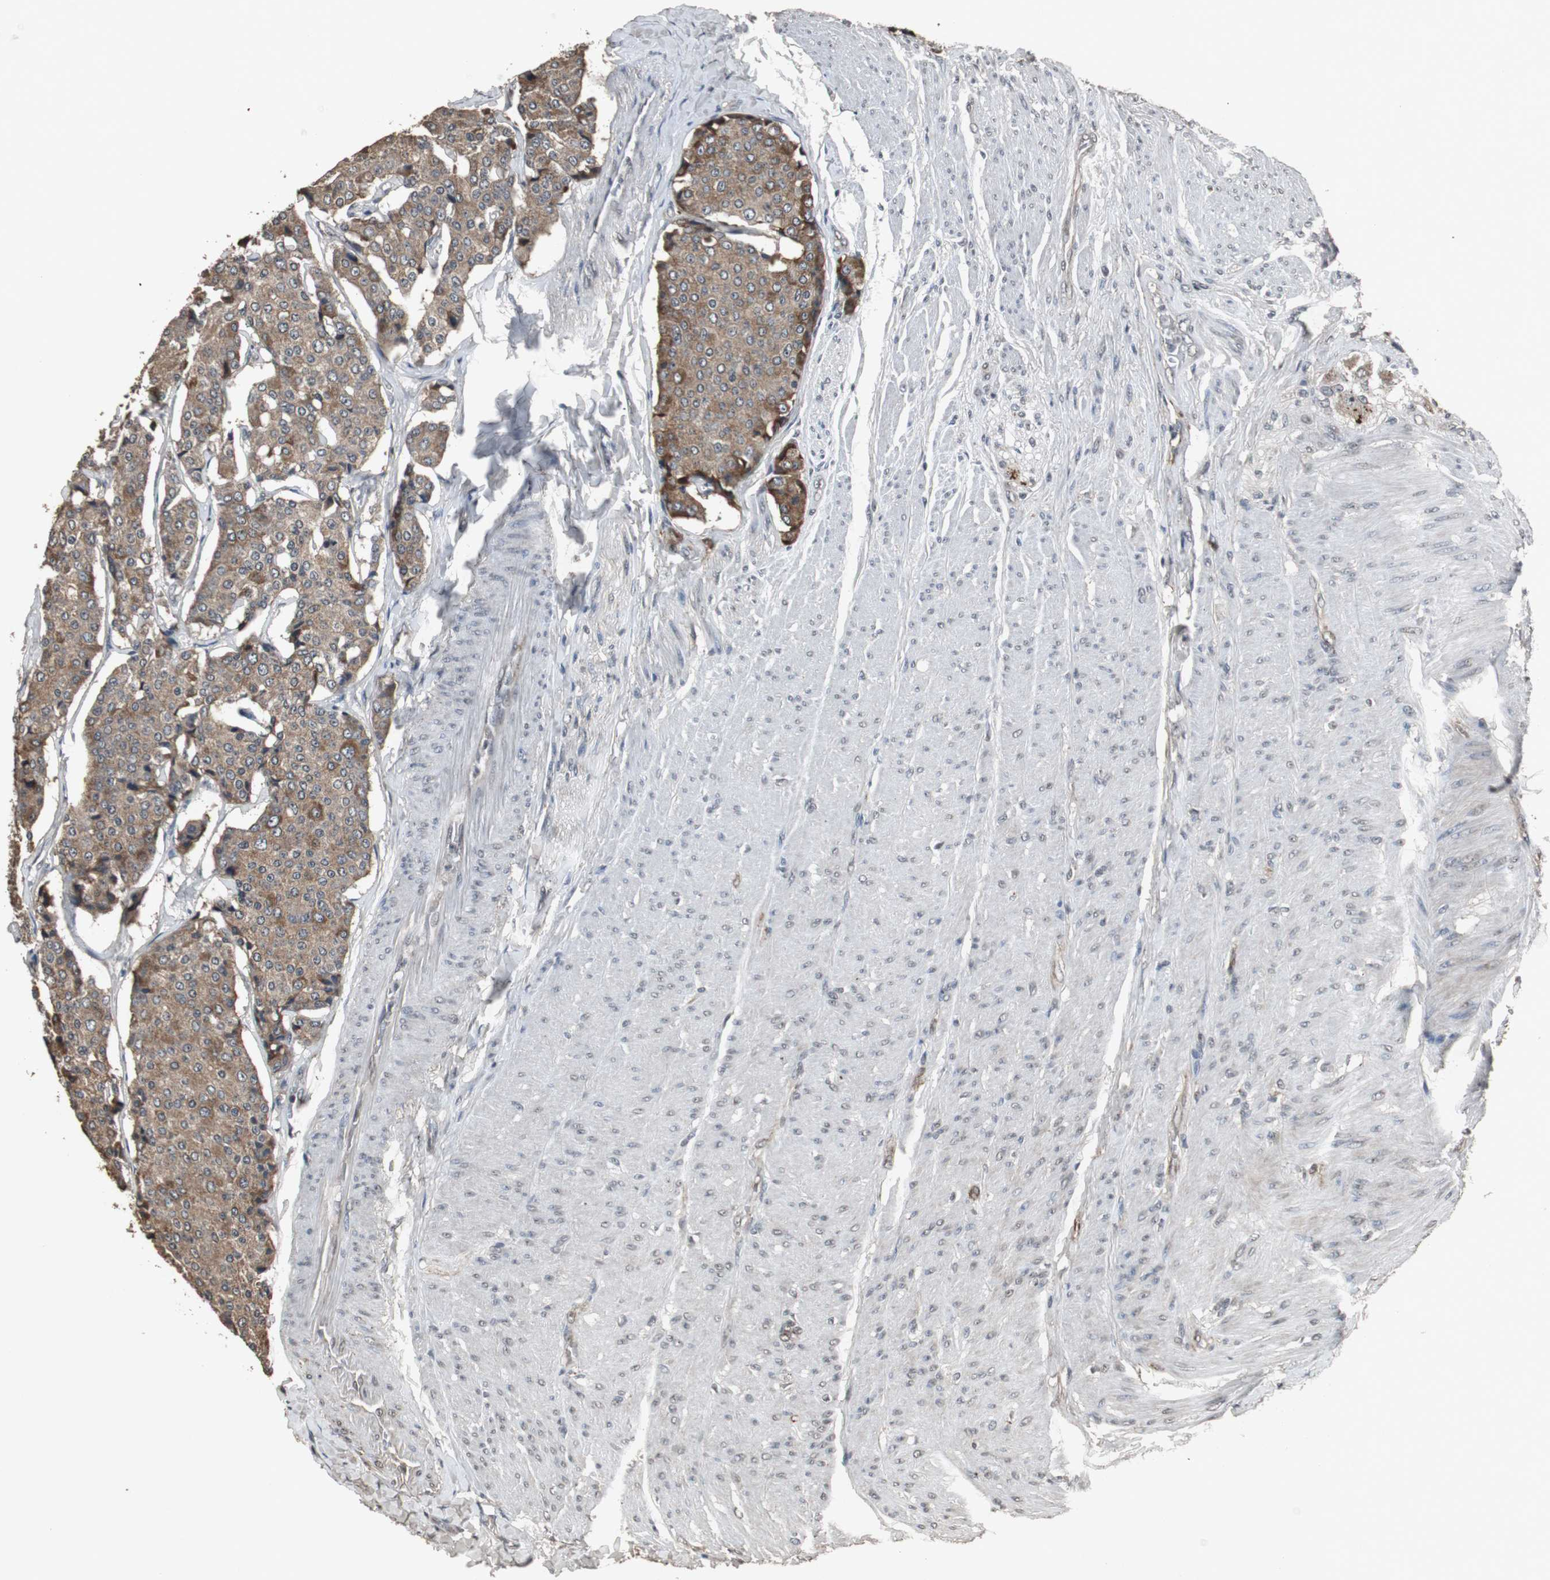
{"staining": {"intensity": "moderate", "quantity": ">75%", "location": "cytoplasmic/membranous"}, "tissue": "carcinoid", "cell_type": "Tumor cells", "image_type": "cancer", "snomed": [{"axis": "morphology", "description": "Carcinoid, malignant, NOS"}, {"axis": "topography", "description": "Colon"}], "caption": "Immunohistochemistry micrograph of neoplastic tissue: malignant carcinoid stained using immunohistochemistry demonstrates medium levels of moderate protein expression localized specifically in the cytoplasmic/membranous of tumor cells, appearing as a cytoplasmic/membranous brown color.", "gene": "EMX1", "patient": {"sex": "female", "age": 61}}